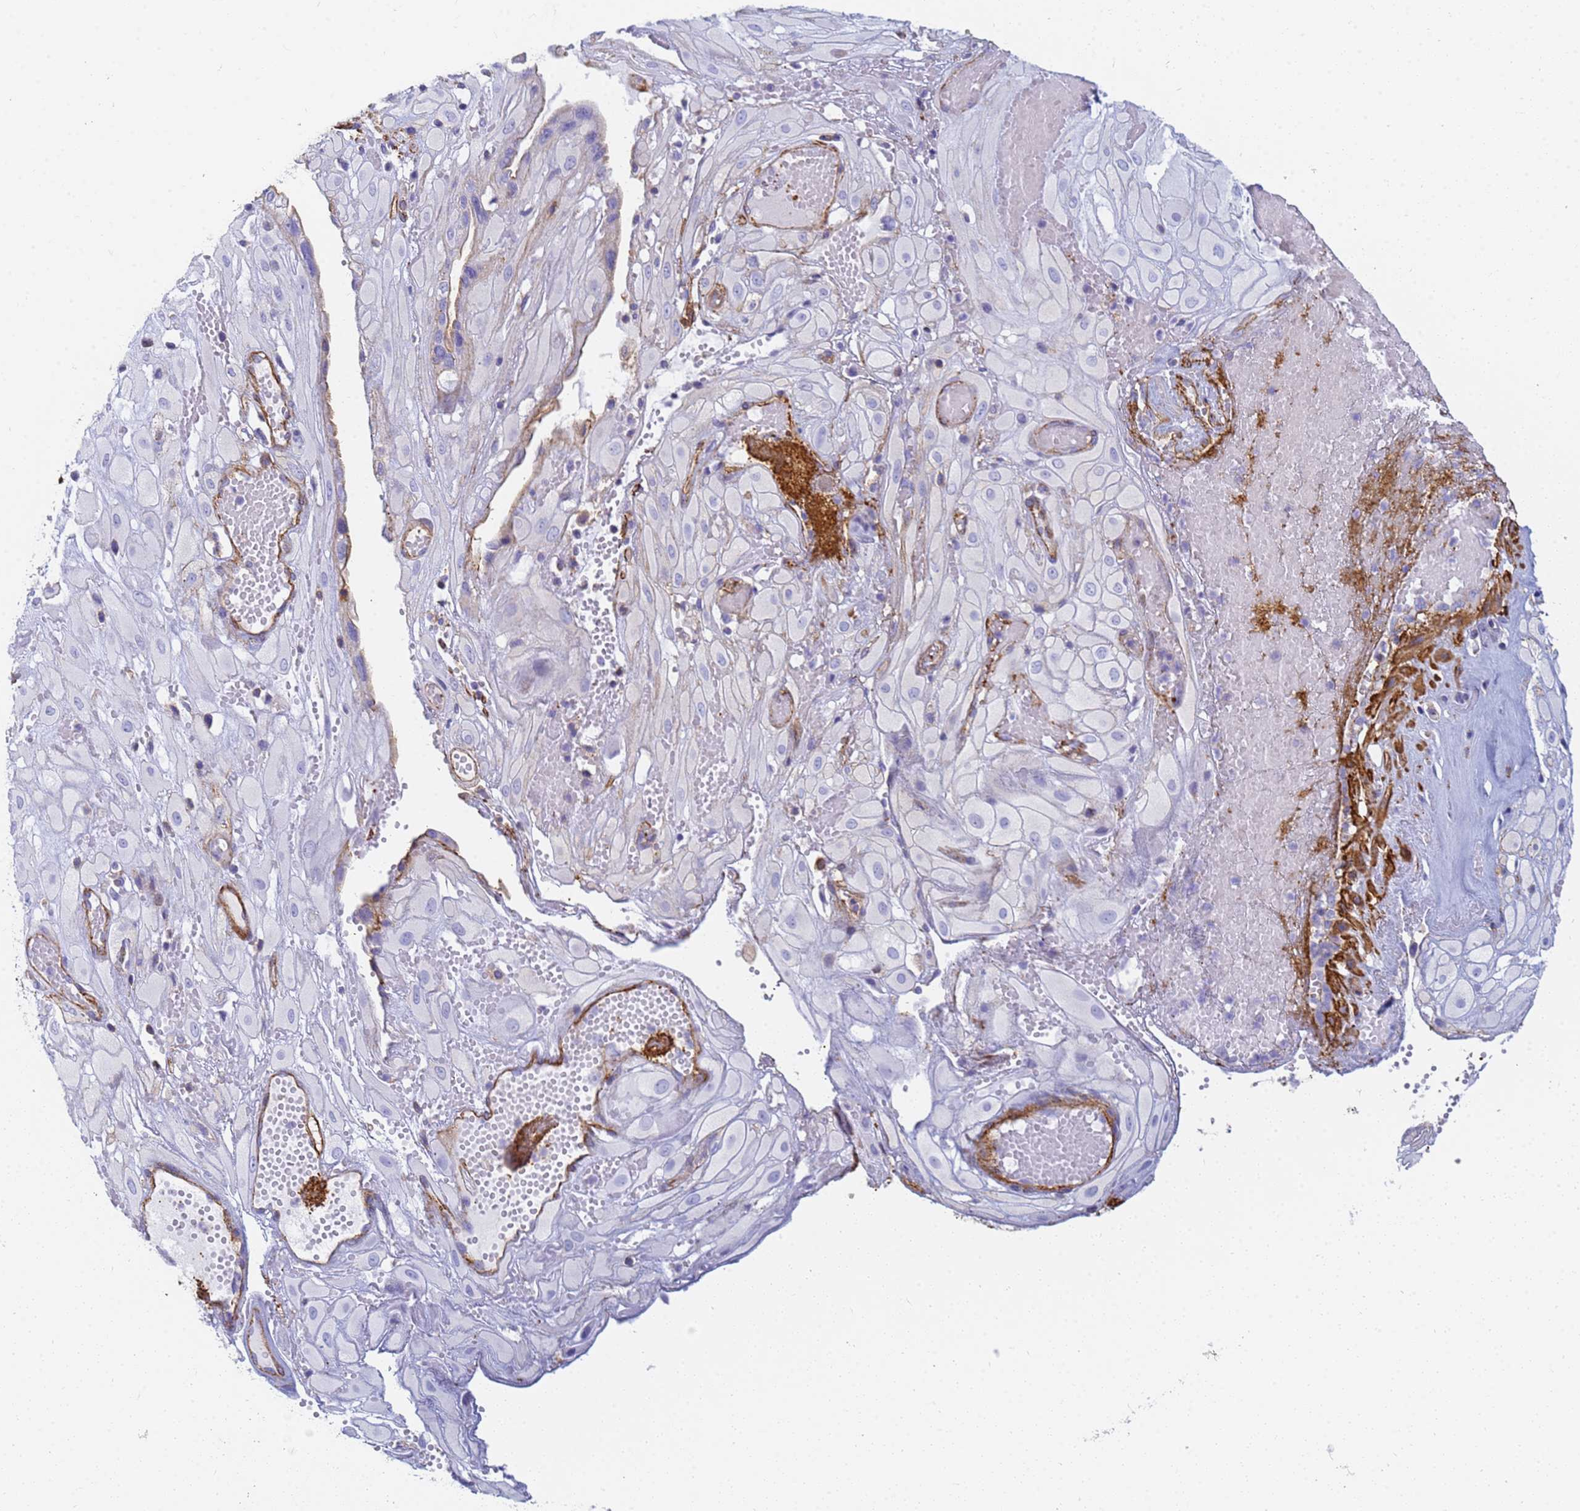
{"staining": {"intensity": "strong", "quantity": "<25%", "location": "cytoplasmic/membranous"}, "tissue": "cervical cancer", "cell_type": "Tumor cells", "image_type": "cancer", "snomed": [{"axis": "morphology", "description": "Squamous cell carcinoma, NOS"}, {"axis": "topography", "description": "Cervix"}], "caption": "Protein staining of squamous cell carcinoma (cervical) tissue exhibits strong cytoplasmic/membranous positivity in approximately <25% of tumor cells.", "gene": "TPM1", "patient": {"sex": "female", "age": 36}}